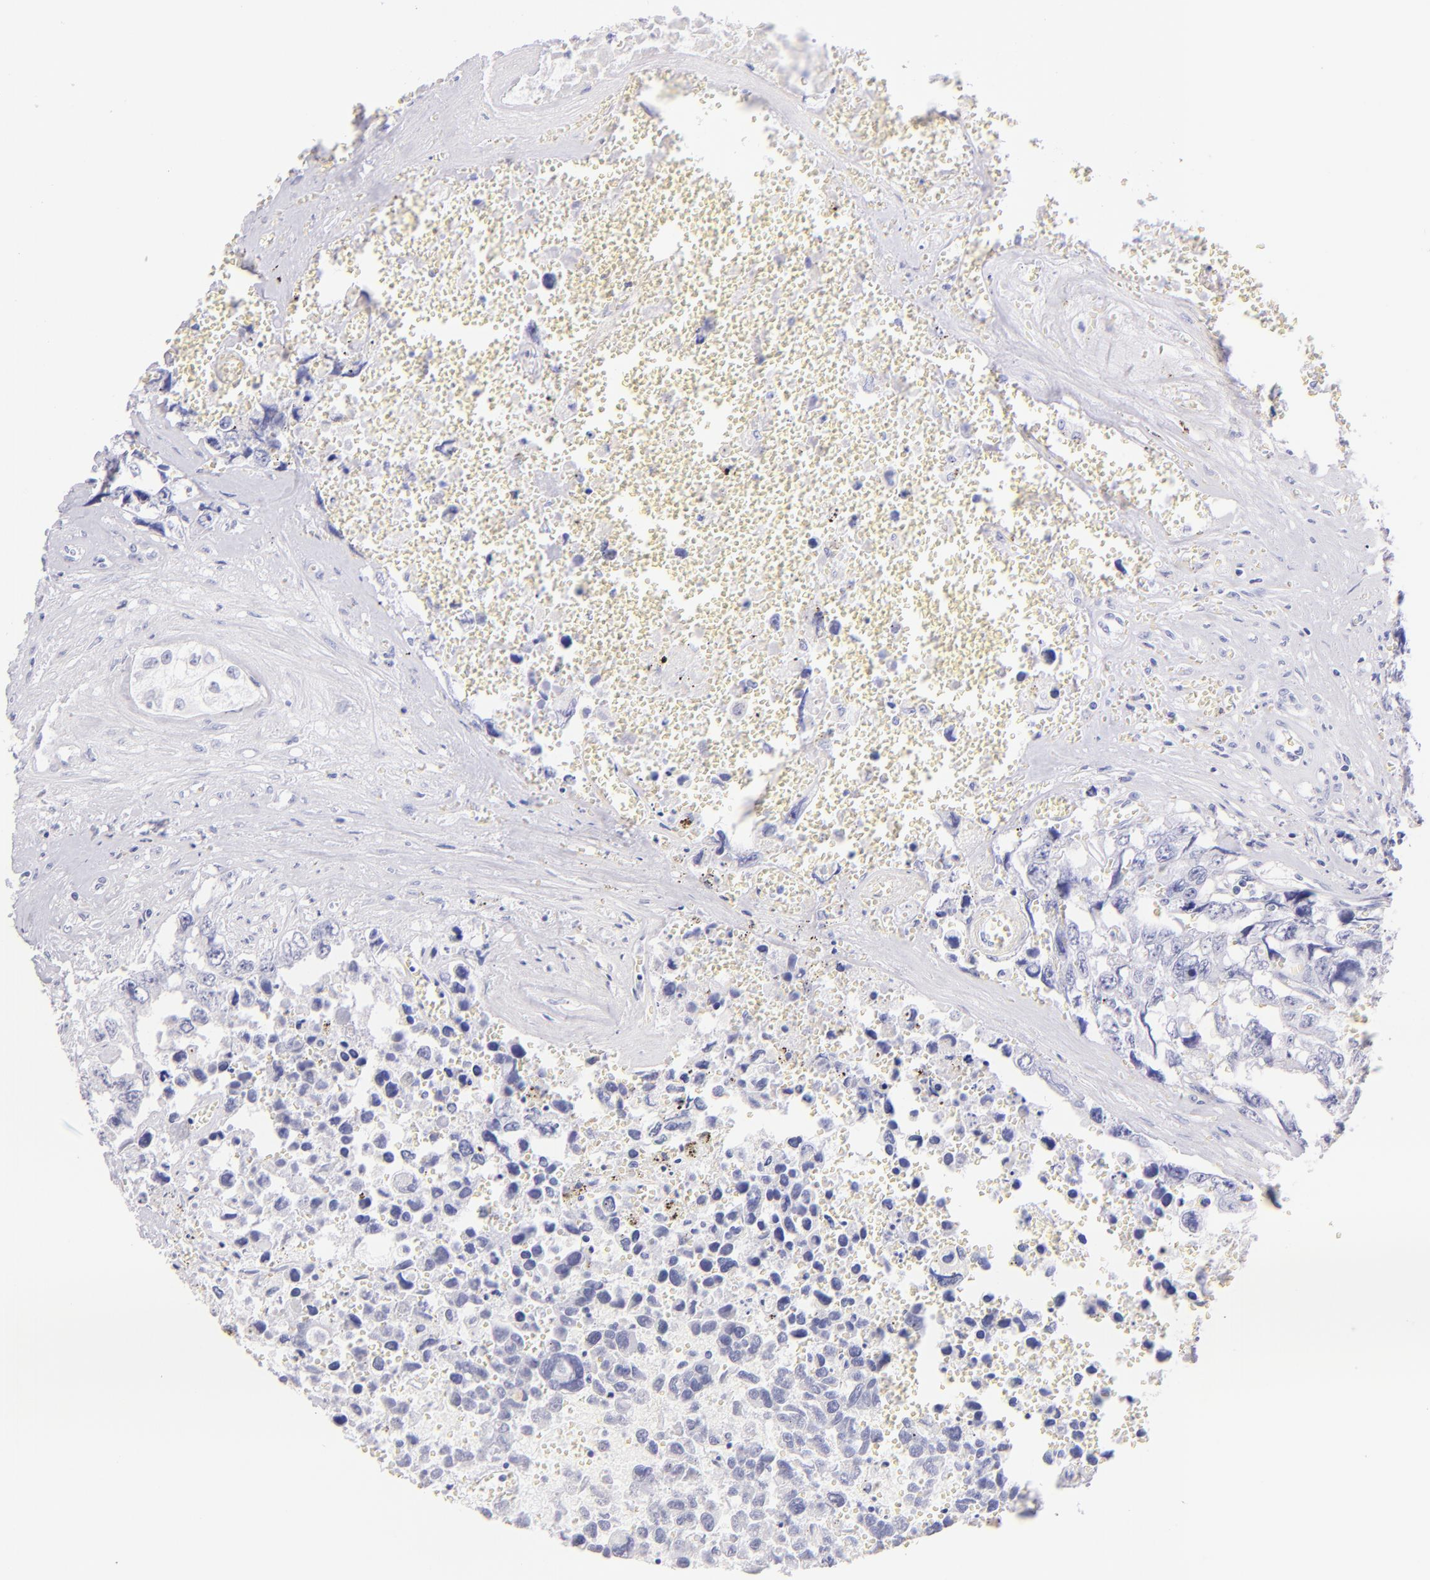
{"staining": {"intensity": "negative", "quantity": "none", "location": "none"}, "tissue": "testis cancer", "cell_type": "Tumor cells", "image_type": "cancer", "snomed": [{"axis": "morphology", "description": "Carcinoma, Embryonal, NOS"}, {"axis": "topography", "description": "Testis"}], "caption": "Immunohistochemistry (IHC) micrograph of testis cancer (embryonal carcinoma) stained for a protein (brown), which reveals no expression in tumor cells.", "gene": "SDC1", "patient": {"sex": "male", "age": 31}}